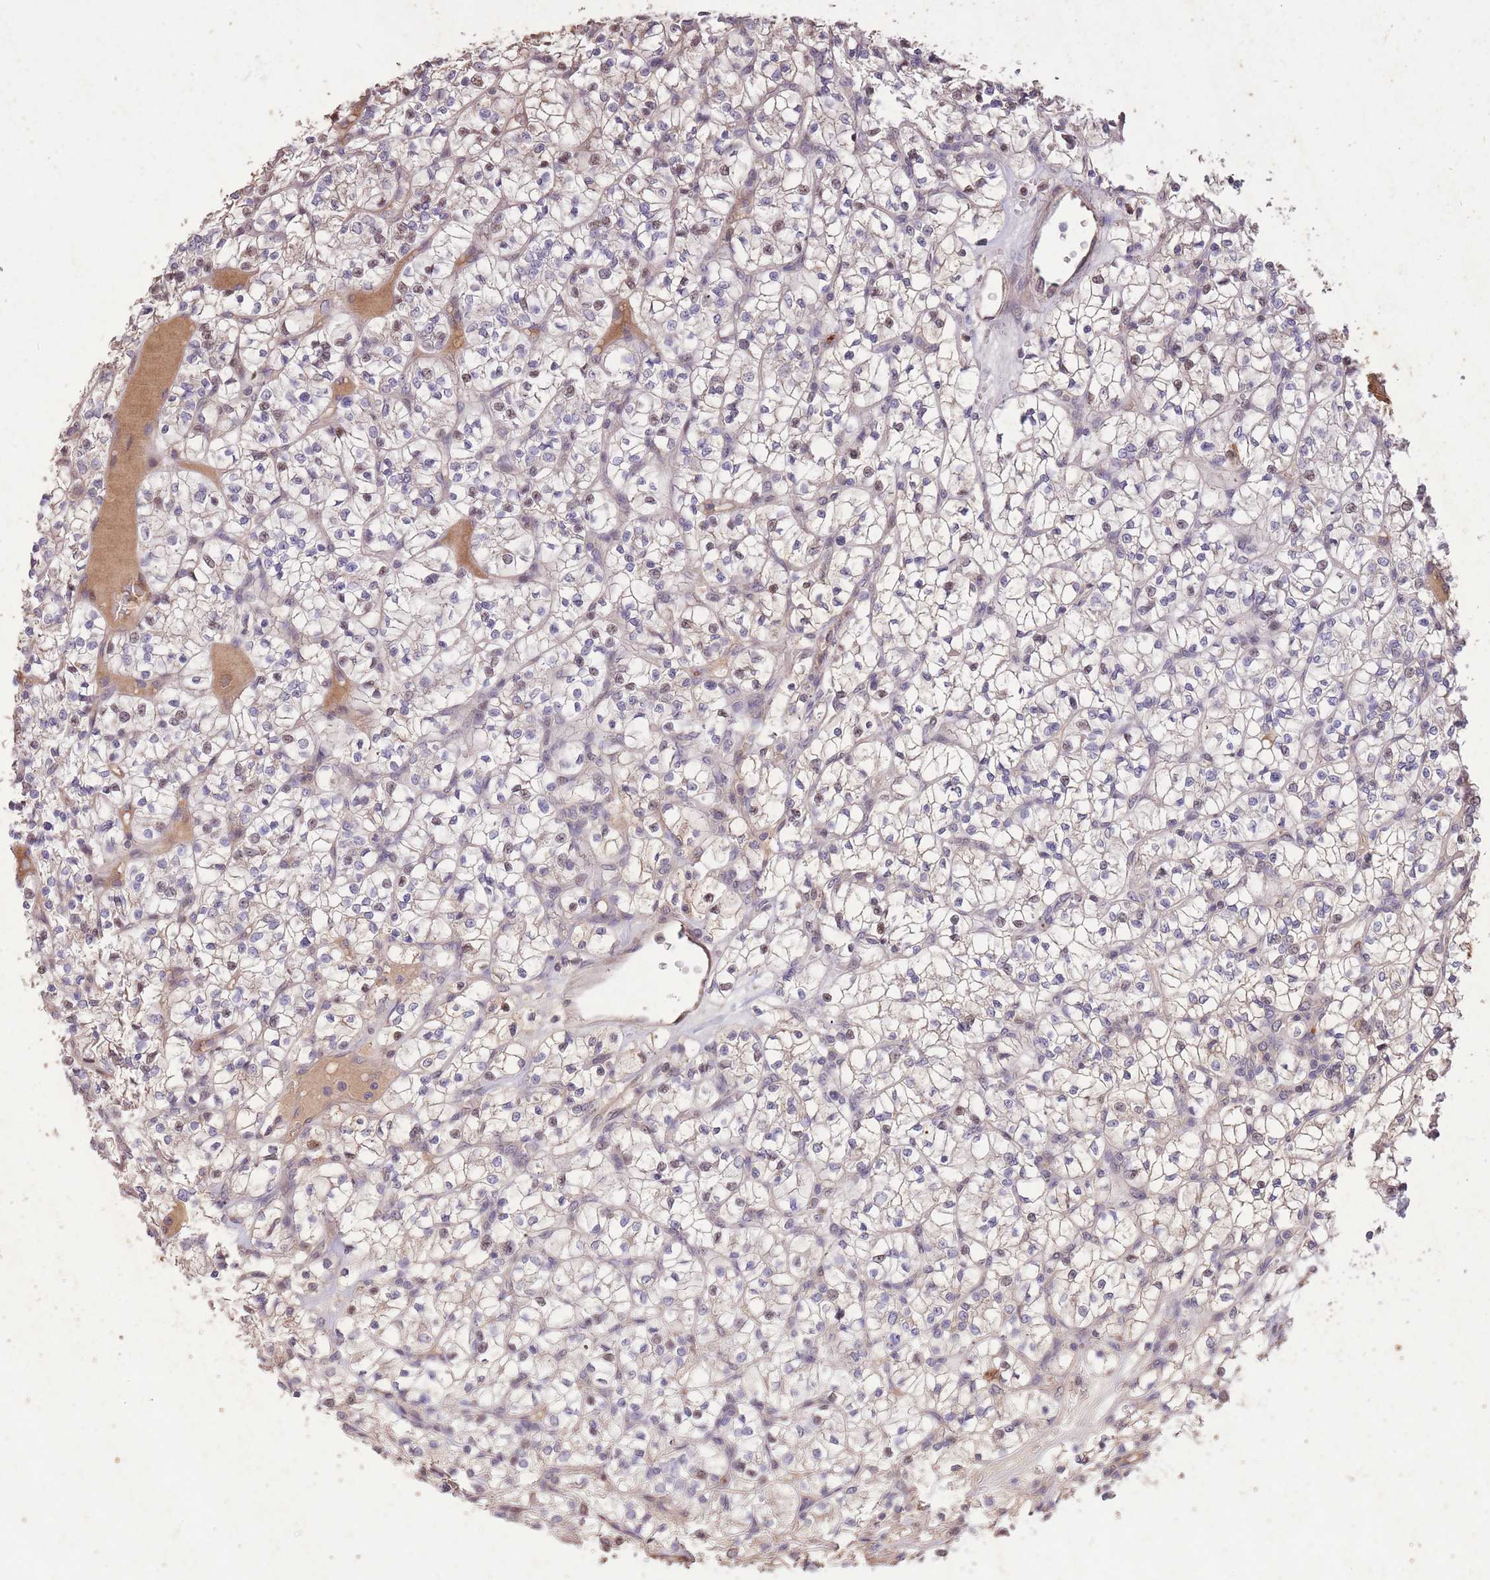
{"staining": {"intensity": "weak", "quantity": "<25%", "location": "nuclear"}, "tissue": "renal cancer", "cell_type": "Tumor cells", "image_type": "cancer", "snomed": [{"axis": "morphology", "description": "Adenocarcinoma, NOS"}, {"axis": "topography", "description": "Kidney"}], "caption": "There is no significant expression in tumor cells of renal adenocarcinoma.", "gene": "RGS14", "patient": {"sex": "female", "age": 64}}